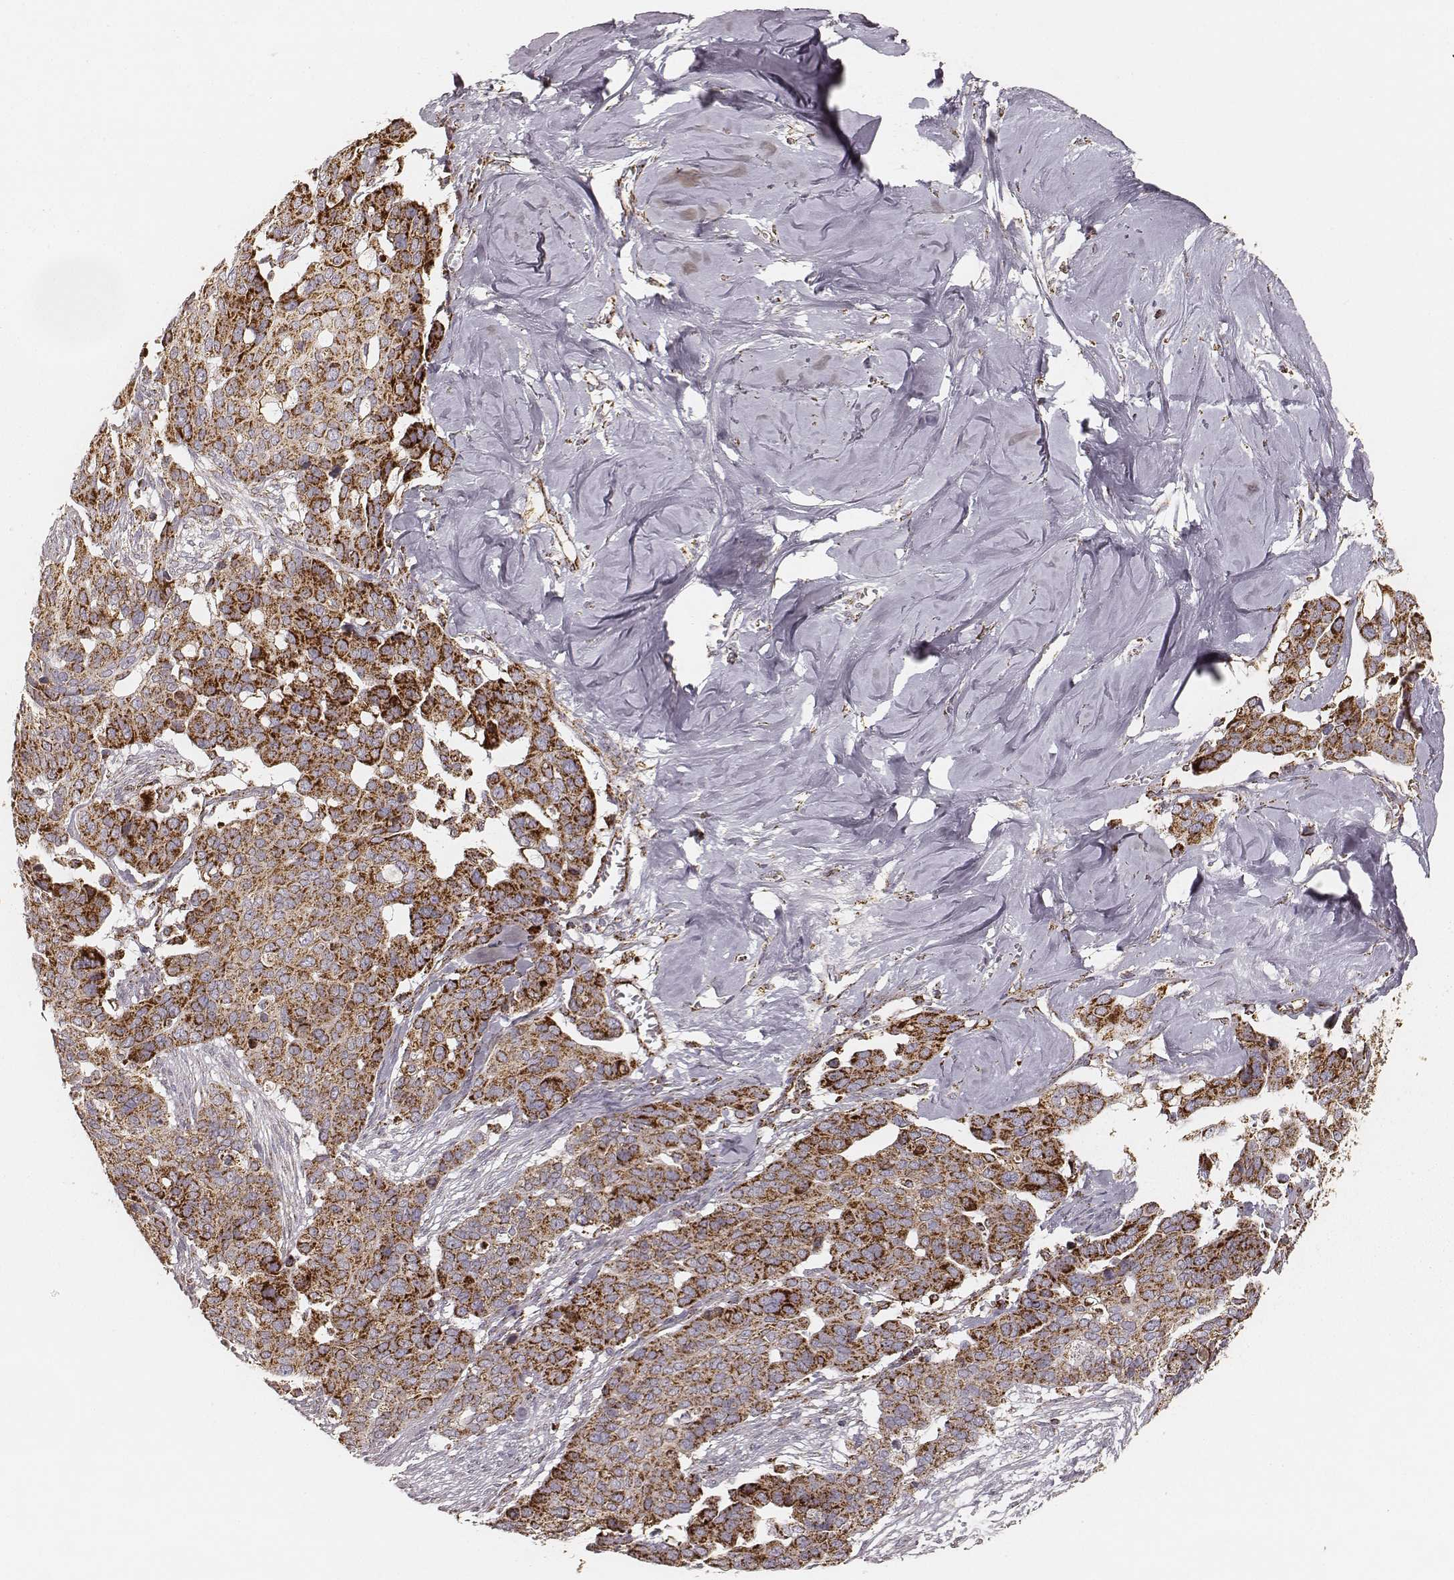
{"staining": {"intensity": "strong", "quantity": ">75%", "location": "cytoplasmic/membranous"}, "tissue": "ovarian cancer", "cell_type": "Tumor cells", "image_type": "cancer", "snomed": [{"axis": "morphology", "description": "Carcinoma, endometroid"}, {"axis": "topography", "description": "Ovary"}], "caption": "Protein expression analysis of human ovarian cancer reveals strong cytoplasmic/membranous positivity in about >75% of tumor cells. Nuclei are stained in blue.", "gene": "CS", "patient": {"sex": "female", "age": 78}}